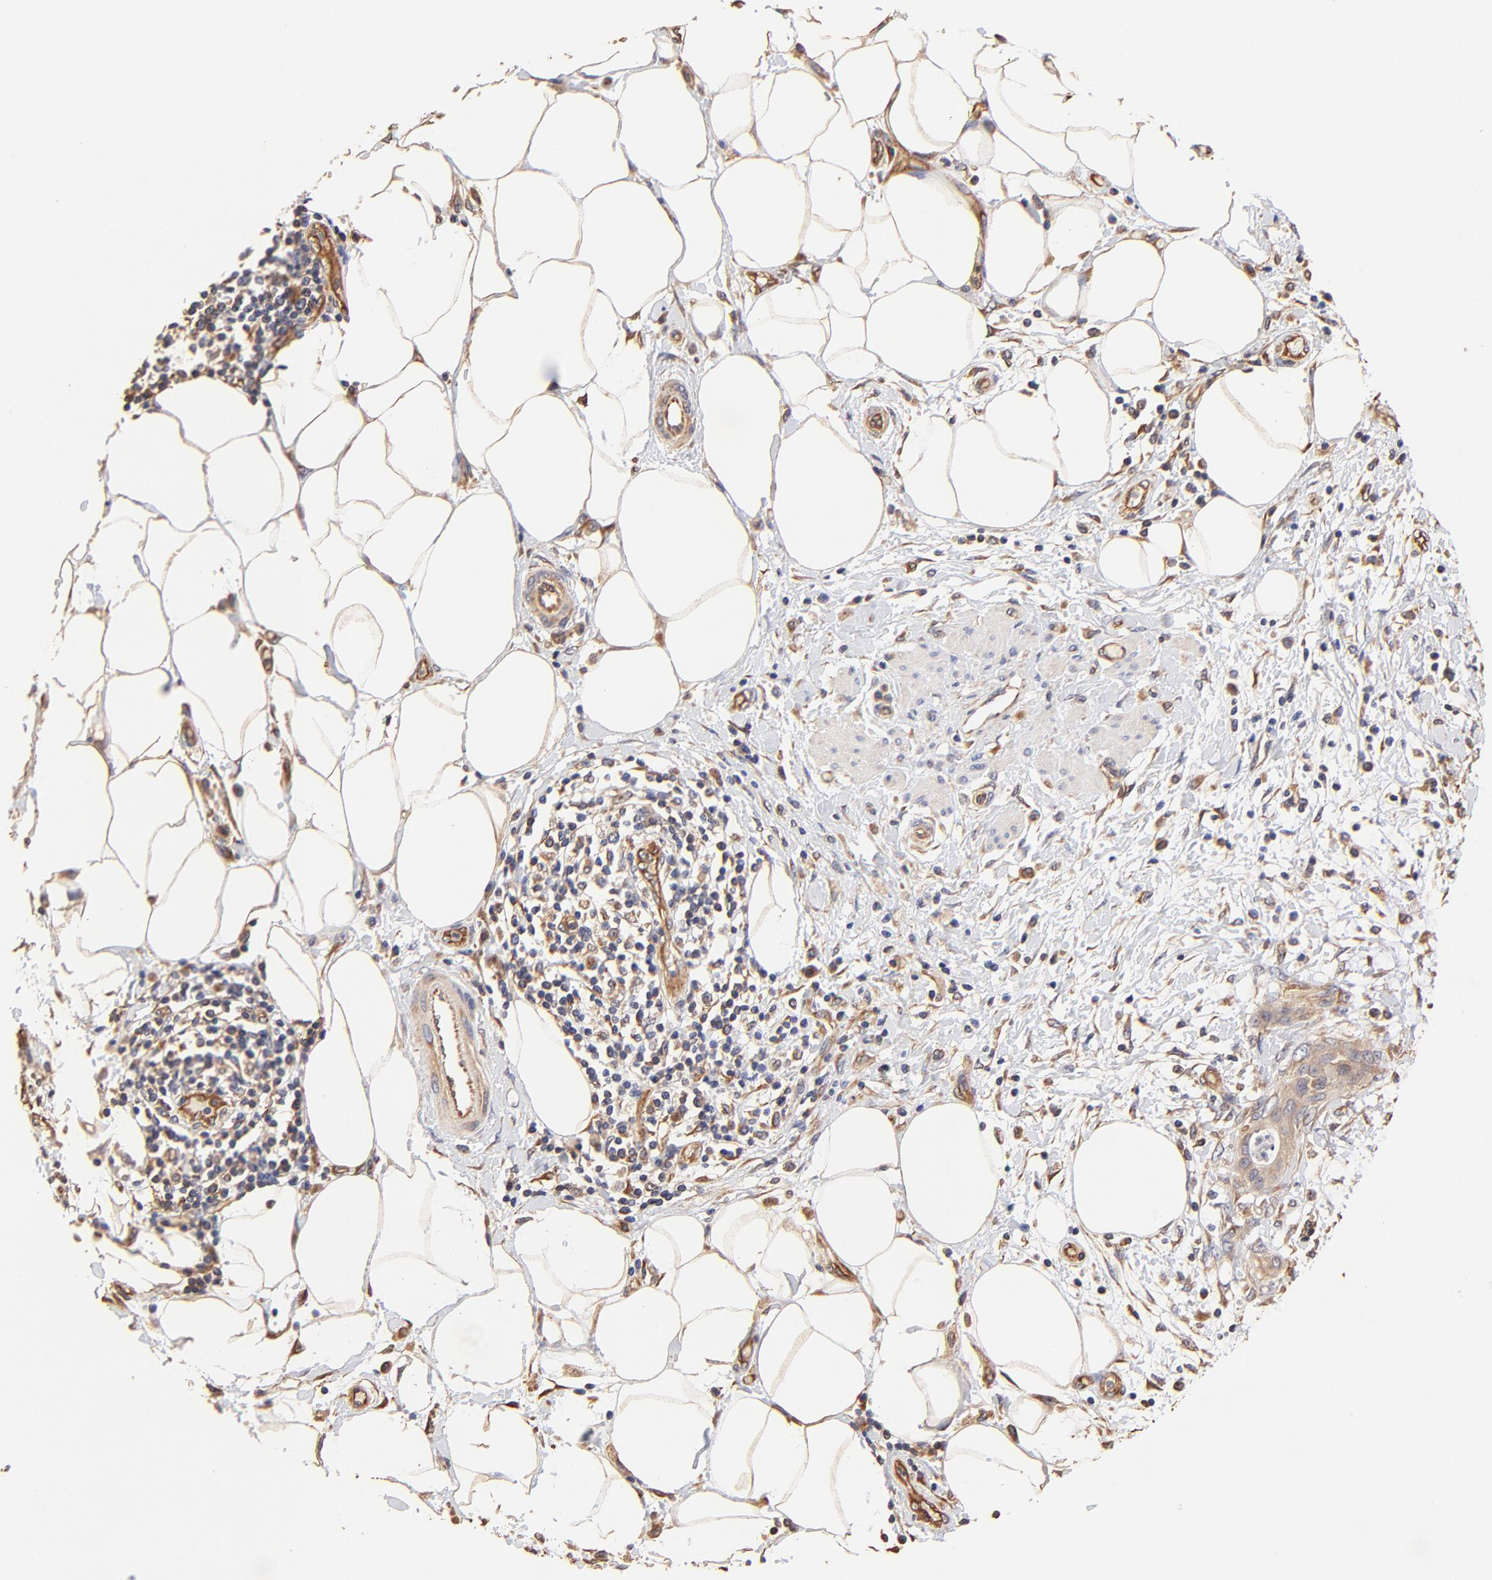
{"staining": {"intensity": "weak", "quantity": ">75%", "location": "cytoplasmic/membranous"}, "tissue": "pancreatic cancer", "cell_type": "Tumor cells", "image_type": "cancer", "snomed": [{"axis": "morphology", "description": "Adenocarcinoma, NOS"}, {"axis": "topography", "description": "Pancreas"}], "caption": "Pancreatic cancer was stained to show a protein in brown. There is low levels of weak cytoplasmic/membranous expression in approximately >75% of tumor cells.", "gene": "TNFAIP3", "patient": {"sex": "female", "age": 64}}